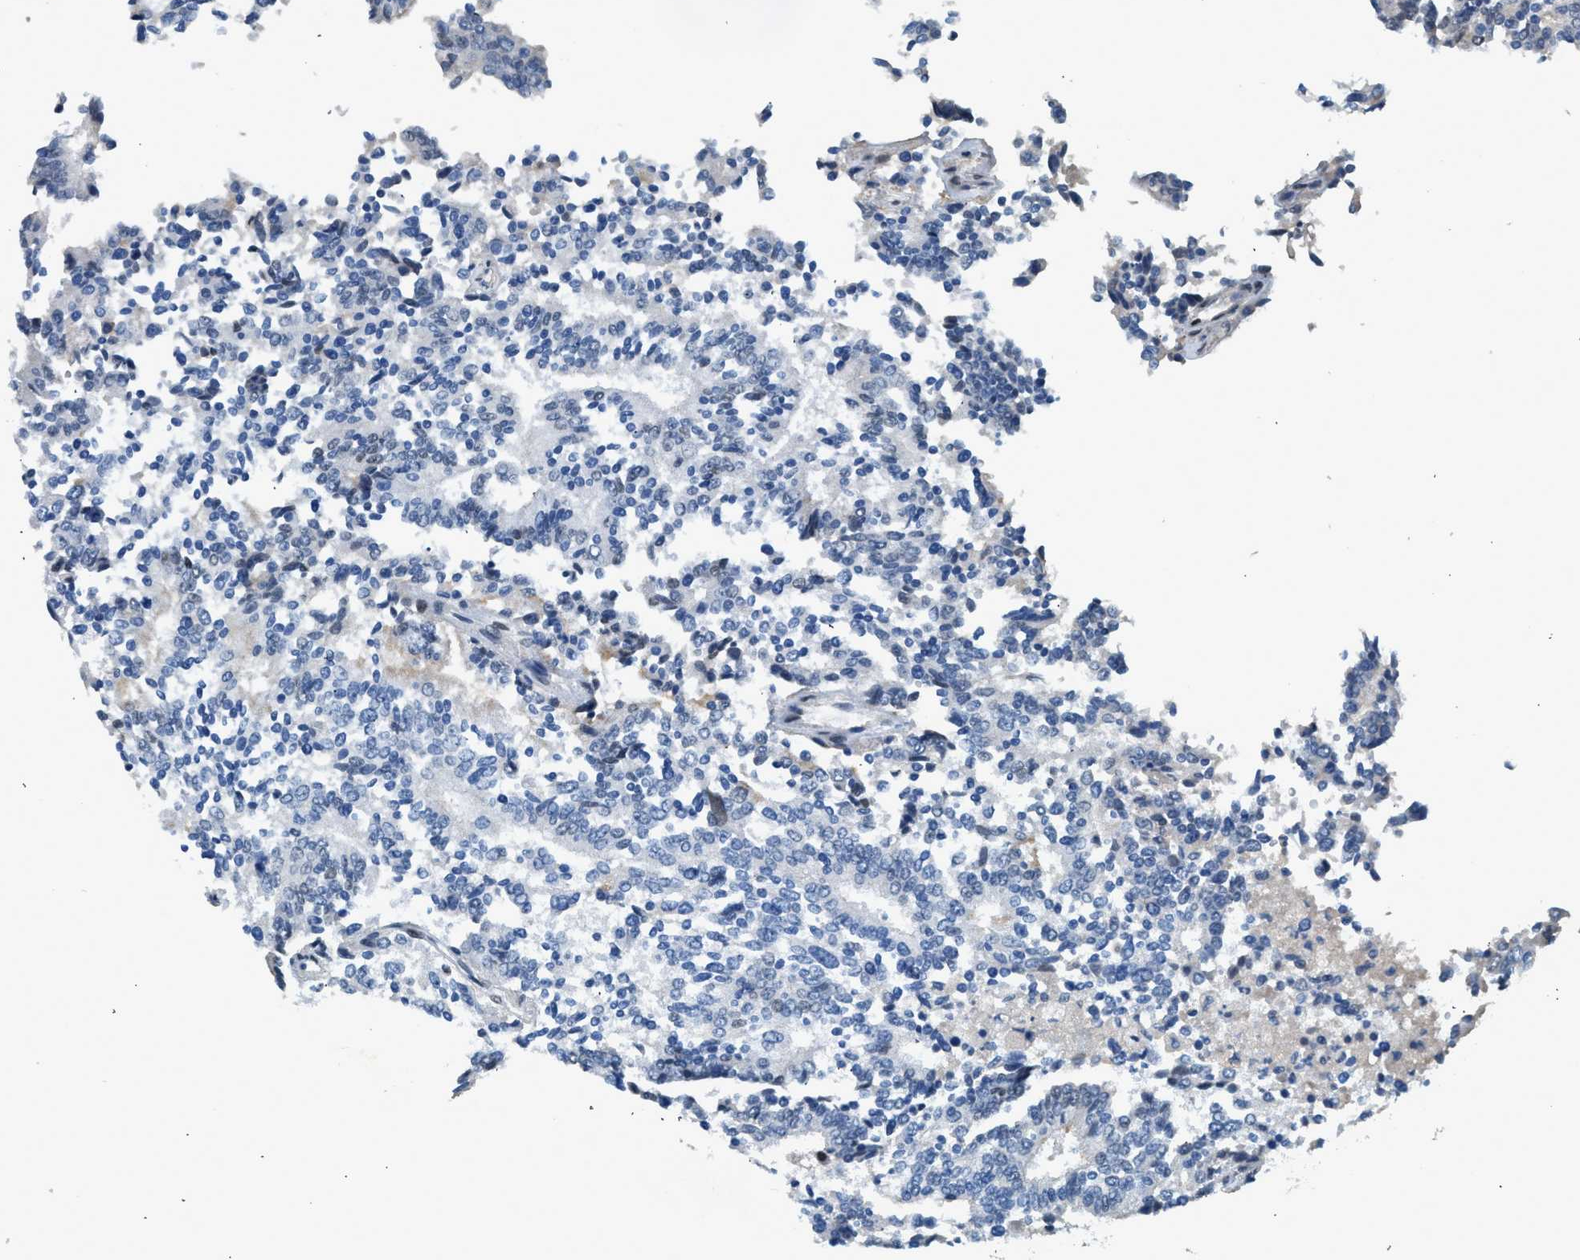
{"staining": {"intensity": "weak", "quantity": "<25%", "location": "nuclear"}, "tissue": "prostate cancer", "cell_type": "Tumor cells", "image_type": "cancer", "snomed": [{"axis": "morphology", "description": "Normal tissue, NOS"}, {"axis": "morphology", "description": "Adenocarcinoma, High grade"}, {"axis": "topography", "description": "Prostate"}, {"axis": "topography", "description": "Seminal veicle"}], "caption": "An image of human prostate high-grade adenocarcinoma is negative for staining in tumor cells.", "gene": "ZBTB20", "patient": {"sex": "male", "age": 55}}